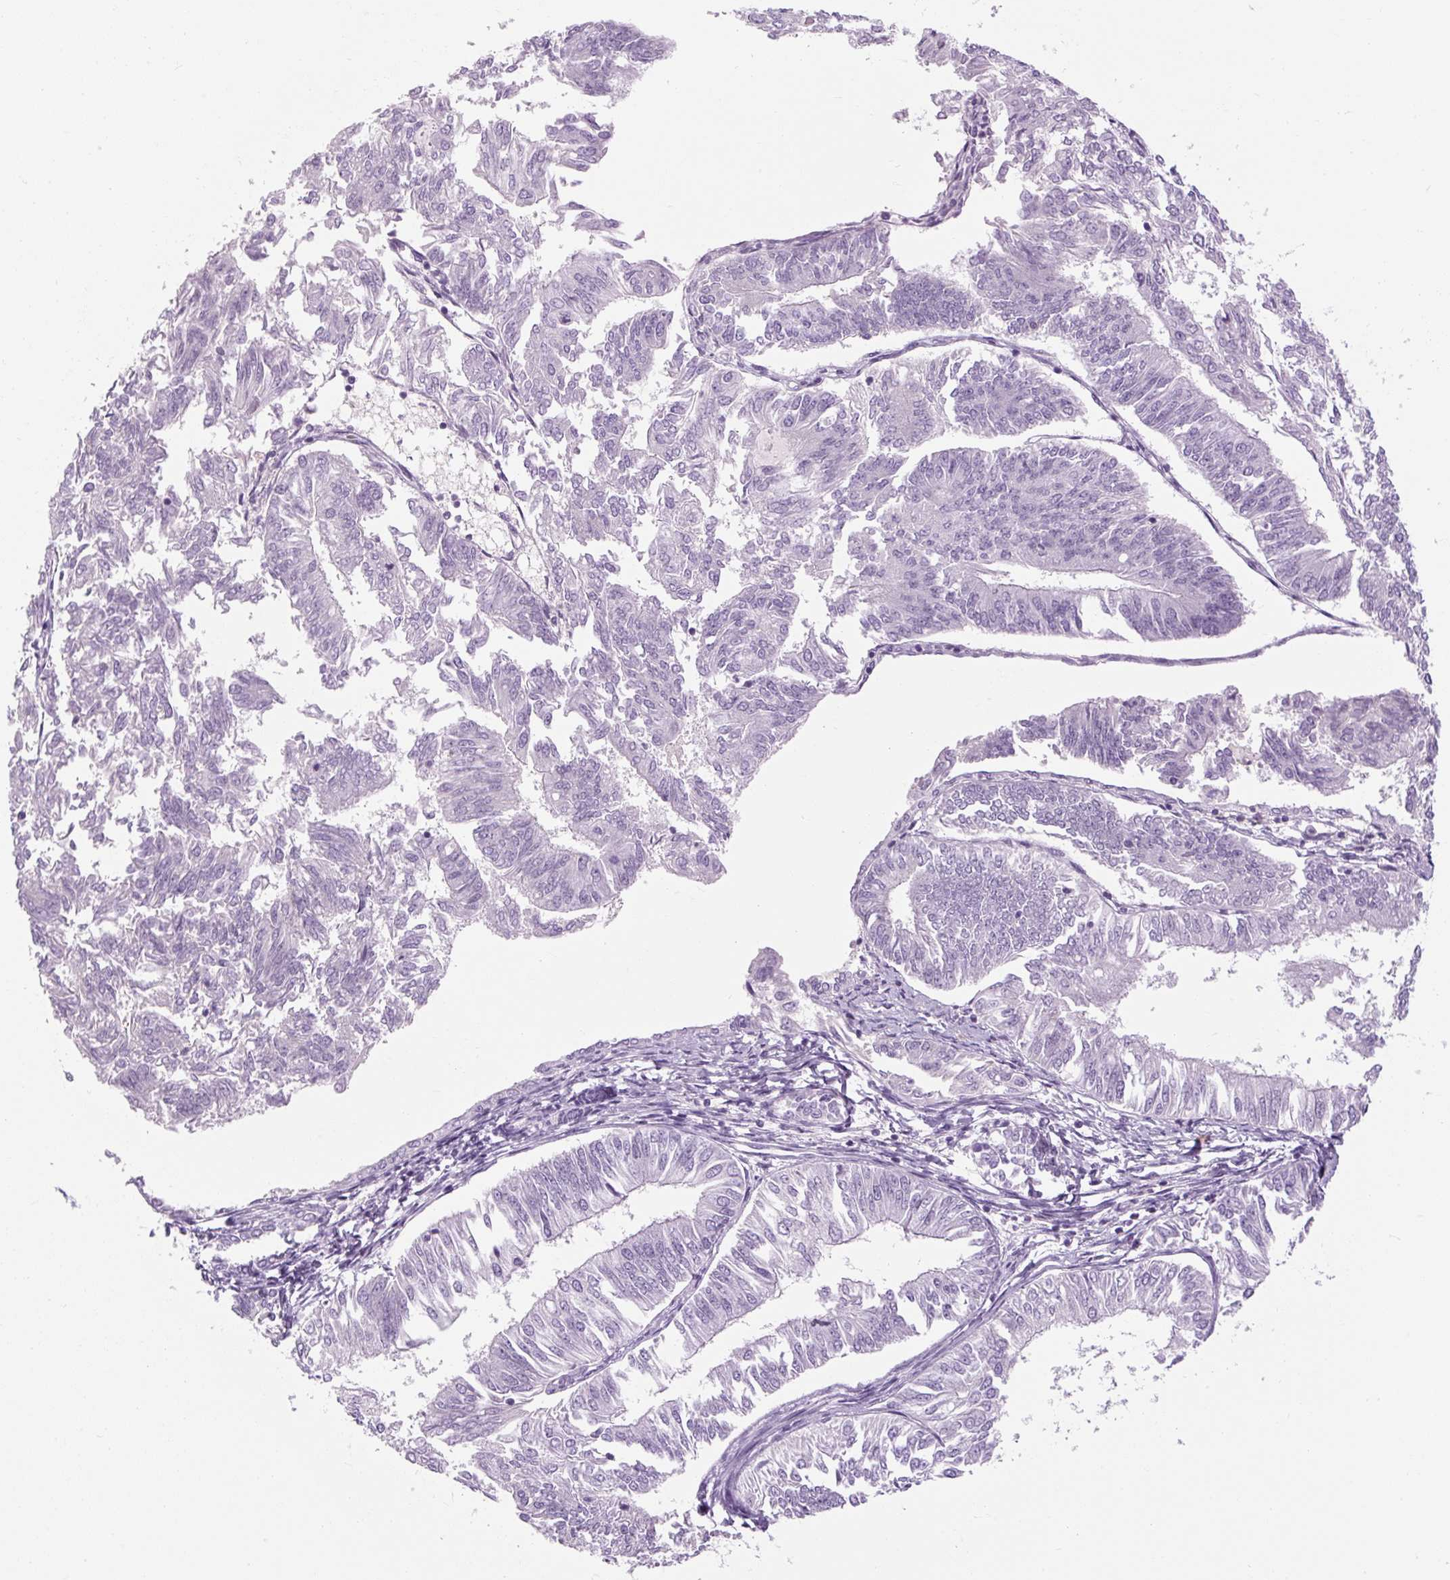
{"staining": {"intensity": "negative", "quantity": "none", "location": "none"}, "tissue": "endometrial cancer", "cell_type": "Tumor cells", "image_type": "cancer", "snomed": [{"axis": "morphology", "description": "Adenocarcinoma, NOS"}, {"axis": "topography", "description": "Endometrium"}], "caption": "Tumor cells show no significant staining in adenocarcinoma (endometrial).", "gene": "TIGD2", "patient": {"sex": "female", "age": 58}}